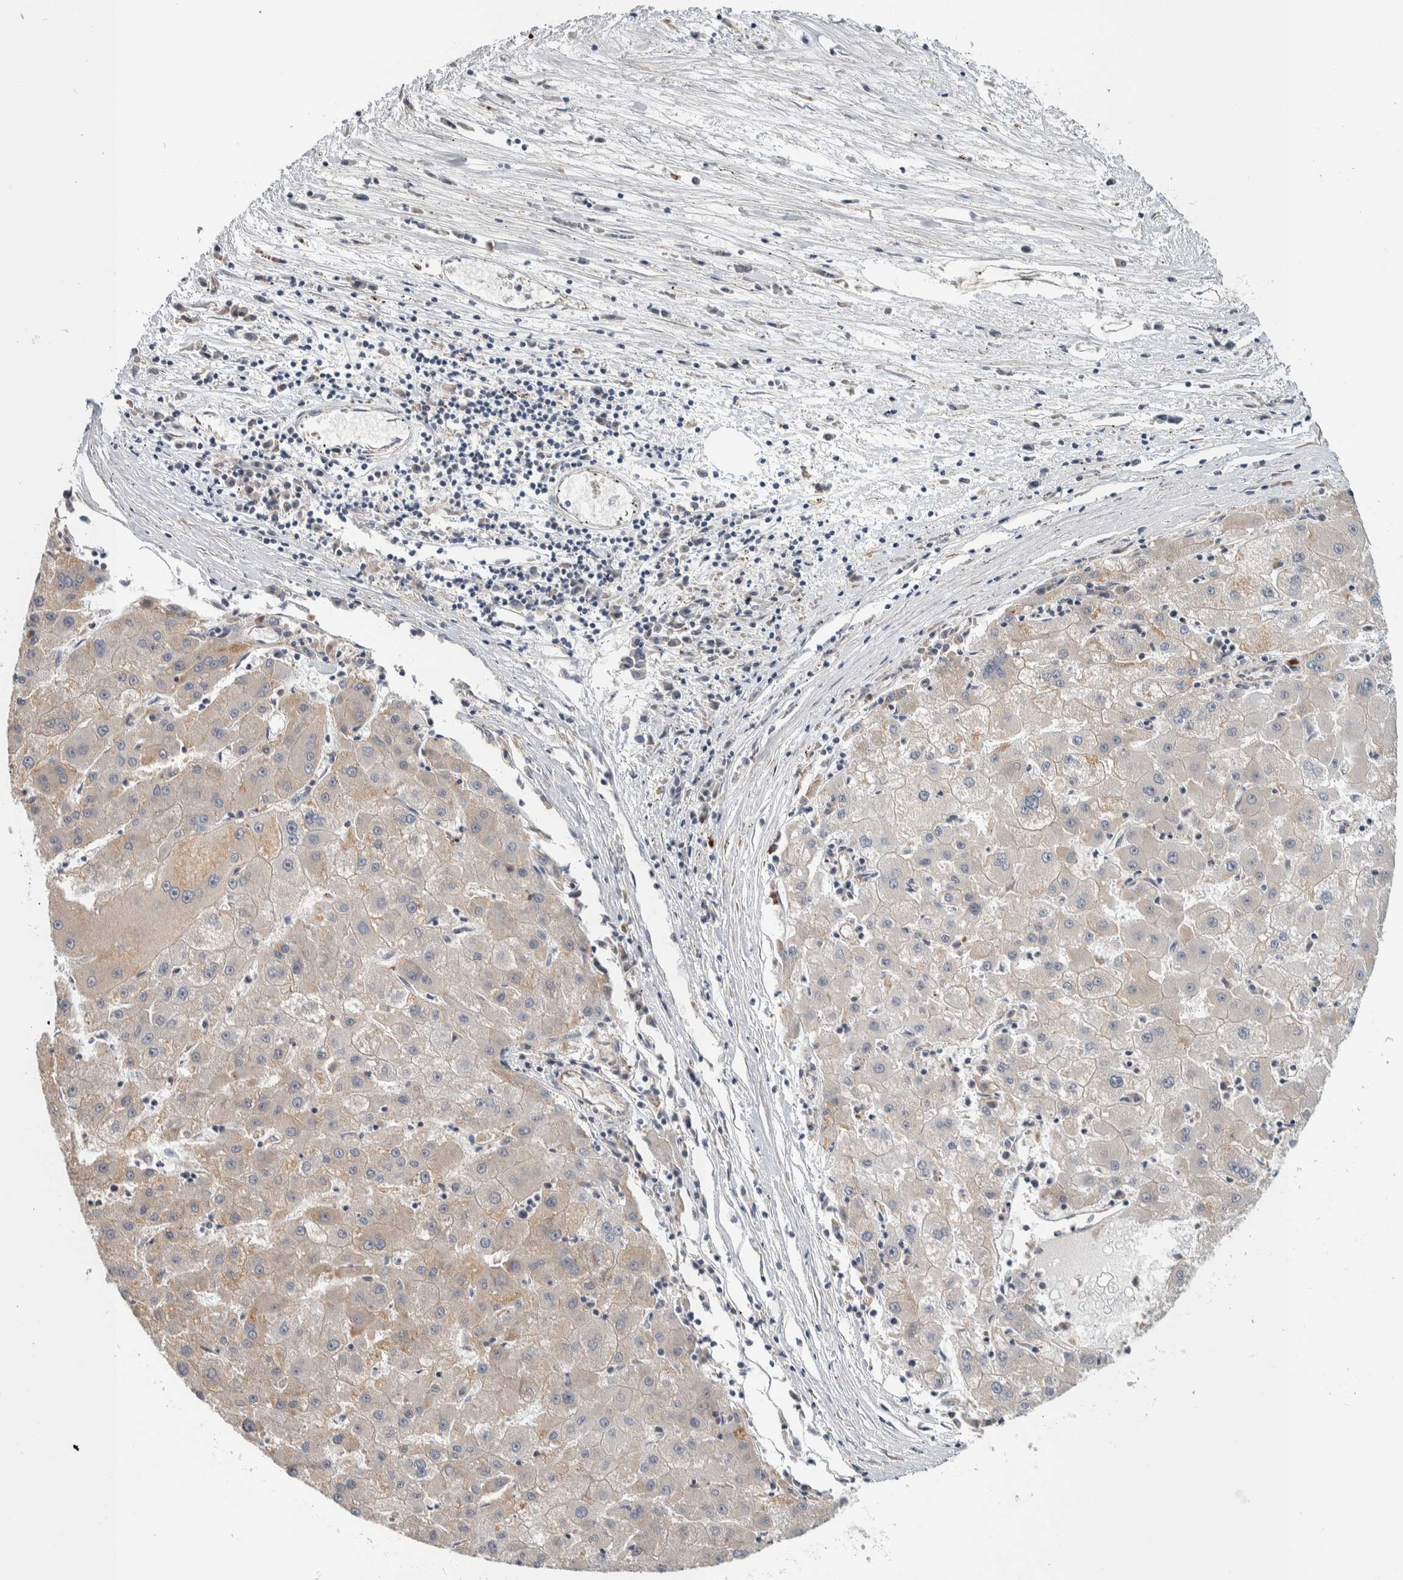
{"staining": {"intensity": "weak", "quantity": "<25%", "location": "cytoplasmic/membranous"}, "tissue": "liver cancer", "cell_type": "Tumor cells", "image_type": "cancer", "snomed": [{"axis": "morphology", "description": "Carcinoma, Hepatocellular, NOS"}, {"axis": "topography", "description": "Liver"}], "caption": "High power microscopy micrograph of an IHC histopathology image of liver cancer, revealing no significant positivity in tumor cells. The staining was performed using DAB (3,3'-diaminobenzidine) to visualize the protein expression in brown, while the nuclei were stained in blue with hematoxylin (Magnification: 20x).", "gene": "TBC1D31", "patient": {"sex": "male", "age": 72}}